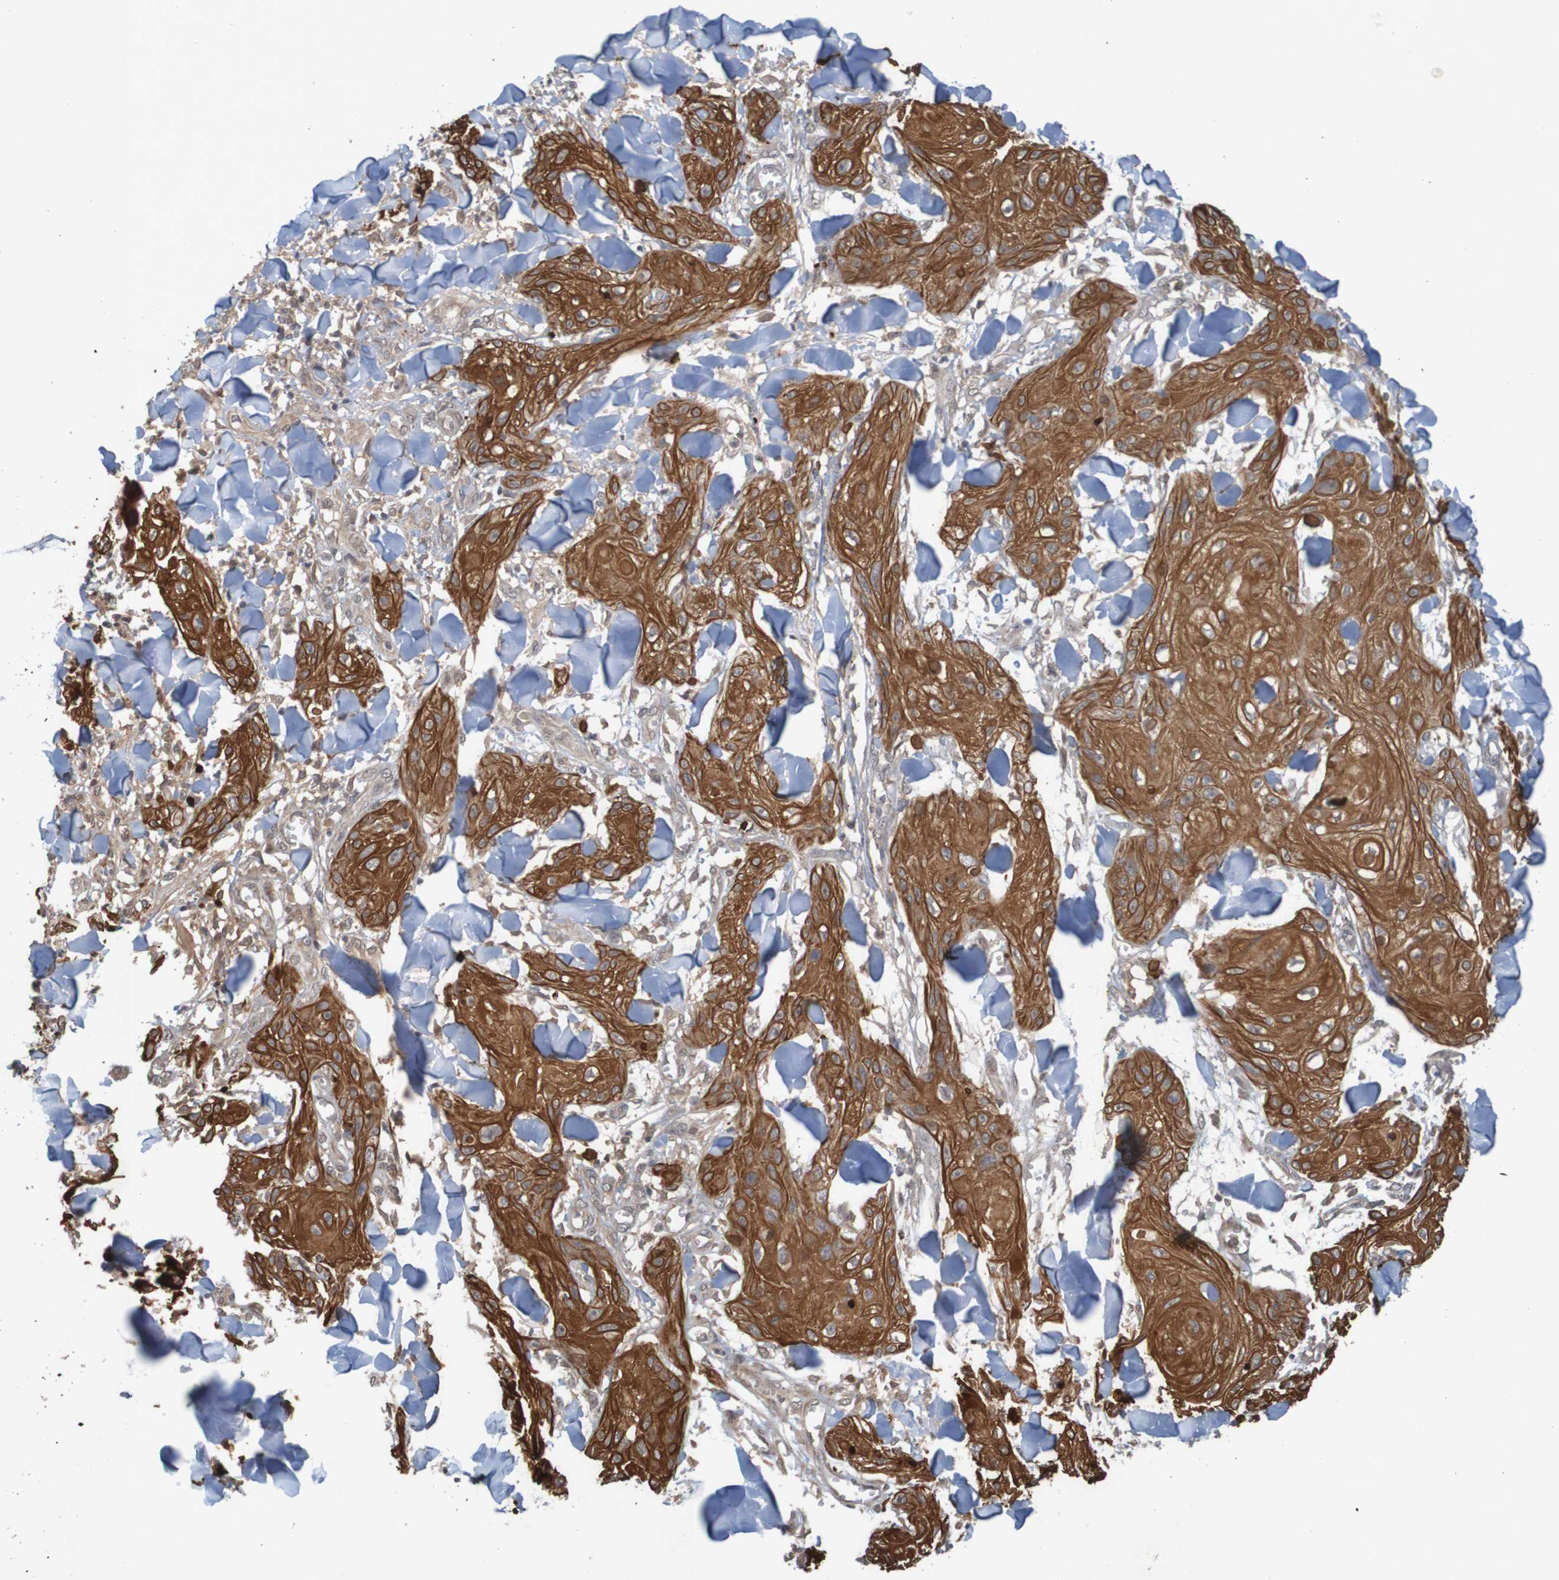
{"staining": {"intensity": "strong", "quantity": ">75%", "location": "cytoplasmic/membranous"}, "tissue": "skin cancer", "cell_type": "Tumor cells", "image_type": "cancer", "snomed": [{"axis": "morphology", "description": "Squamous cell carcinoma, NOS"}, {"axis": "topography", "description": "Skin"}], "caption": "This histopathology image exhibits IHC staining of skin squamous cell carcinoma, with high strong cytoplasmic/membranous positivity in approximately >75% of tumor cells.", "gene": "ARHGEF11", "patient": {"sex": "male", "age": 74}}